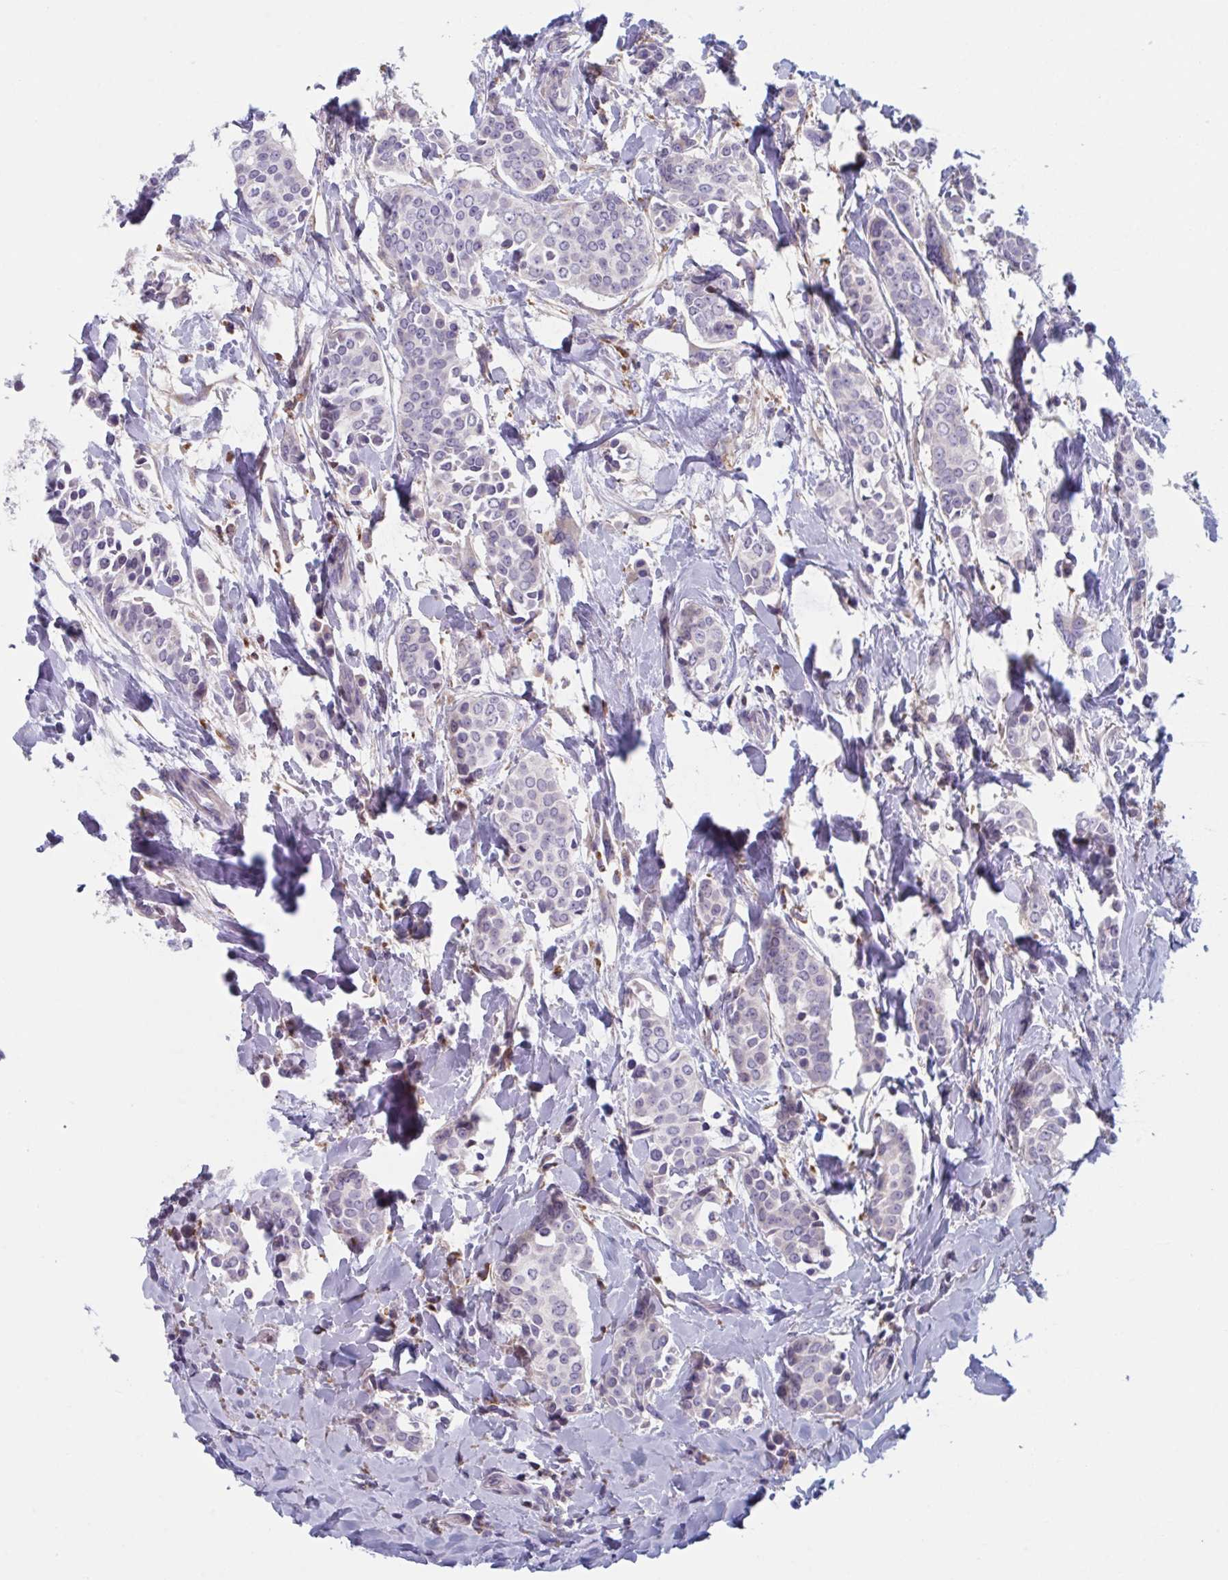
{"staining": {"intensity": "negative", "quantity": "none", "location": "none"}, "tissue": "breast cancer", "cell_type": "Tumor cells", "image_type": "cancer", "snomed": [{"axis": "morphology", "description": "Duct carcinoma"}, {"axis": "topography", "description": "Breast"}], "caption": "Intraductal carcinoma (breast) was stained to show a protein in brown. There is no significant positivity in tumor cells.", "gene": "NIPSNAP1", "patient": {"sex": "female", "age": 64}}